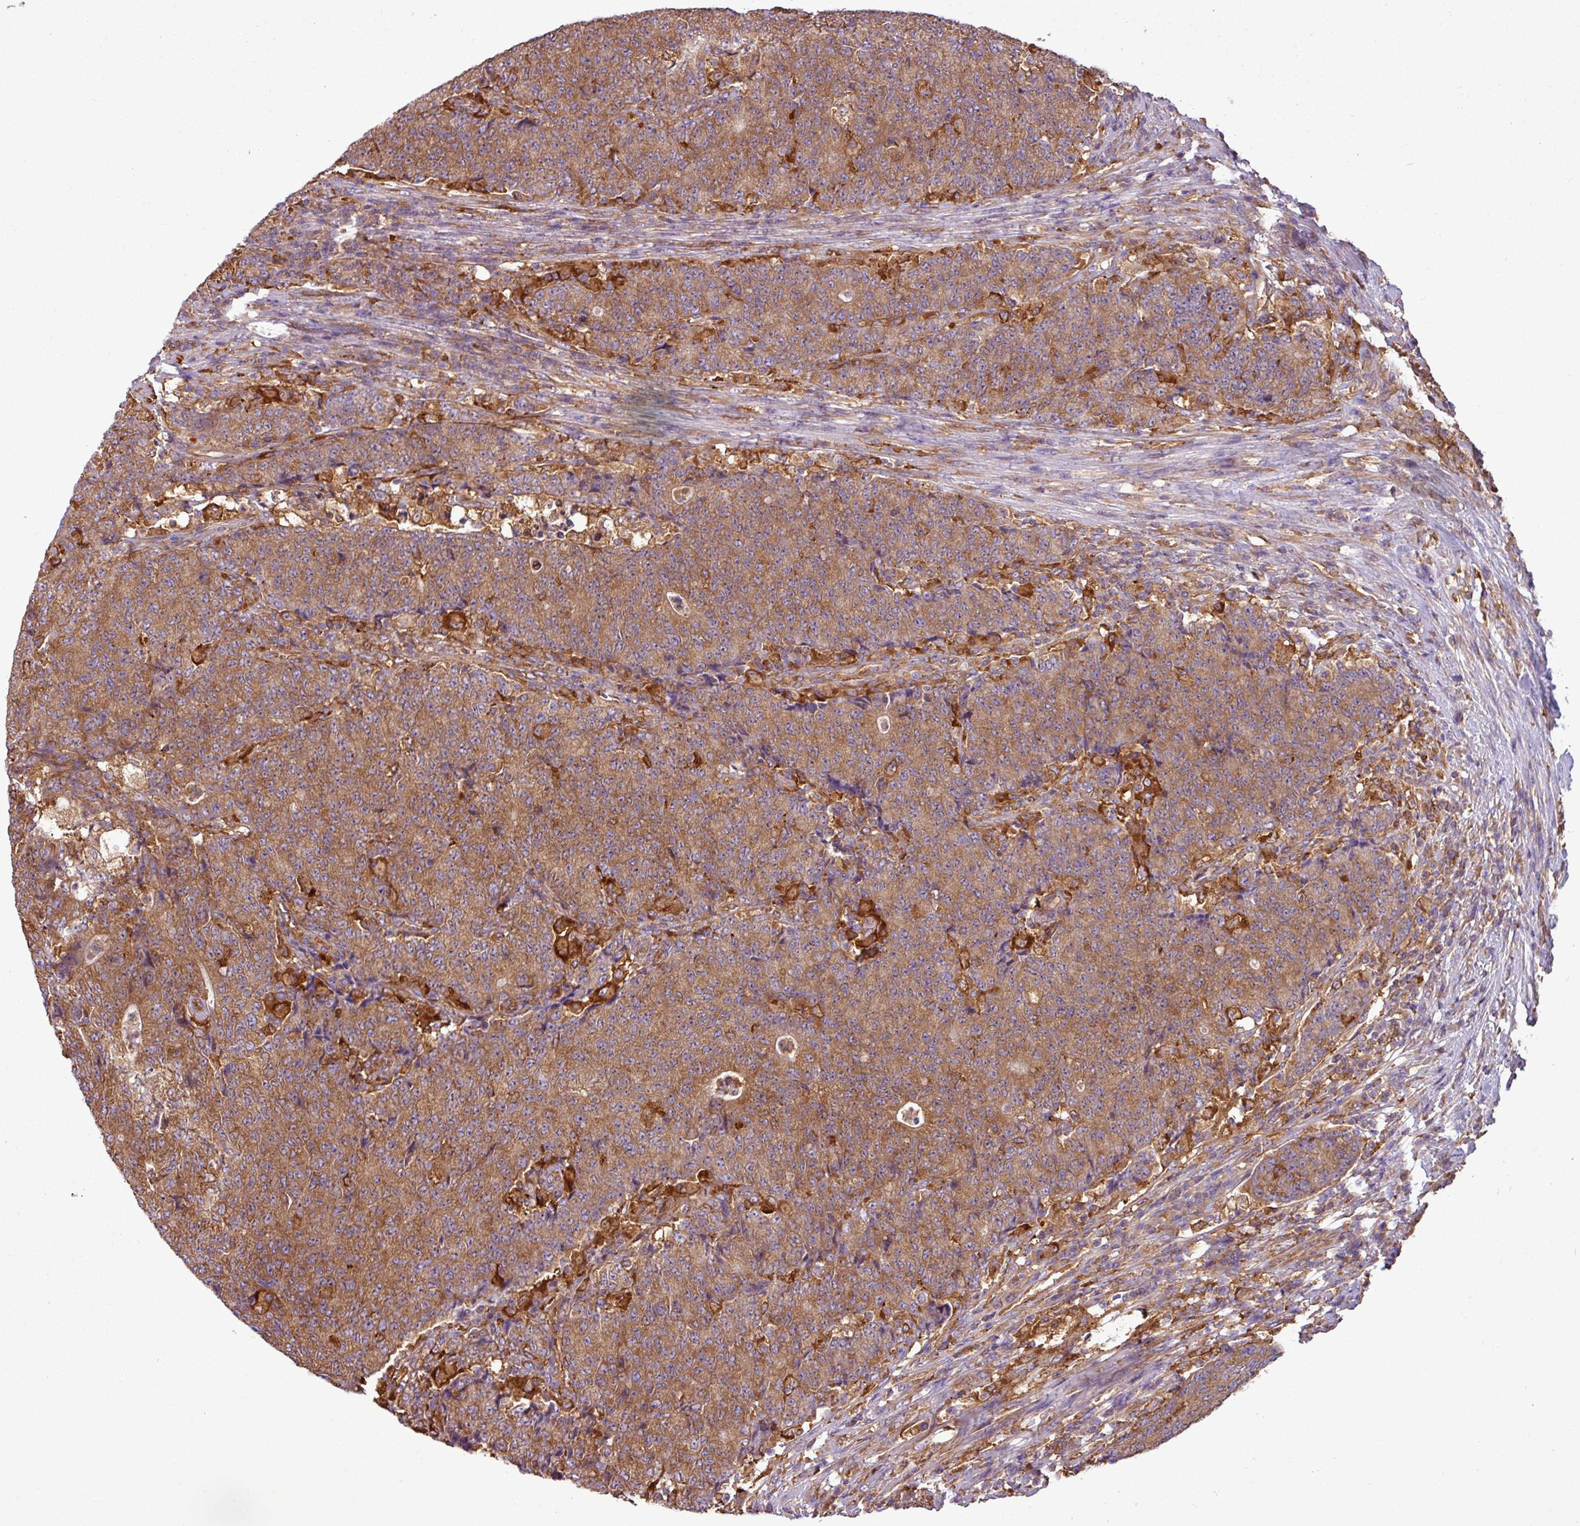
{"staining": {"intensity": "moderate", "quantity": ">75%", "location": "cytoplasmic/membranous"}, "tissue": "colorectal cancer", "cell_type": "Tumor cells", "image_type": "cancer", "snomed": [{"axis": "morphology", "description": "Adenocarcinoma, NOS"}, {"axis": "topography", "description": "Colon"}], "caption": "Tumor cells show medium levels of moderate cytoplasmic/membranous expression in approximately >75% of cells in human colorectal cancer.", "gene": "PACSIN2", "patient": {"sex": "female", "age": 75}}